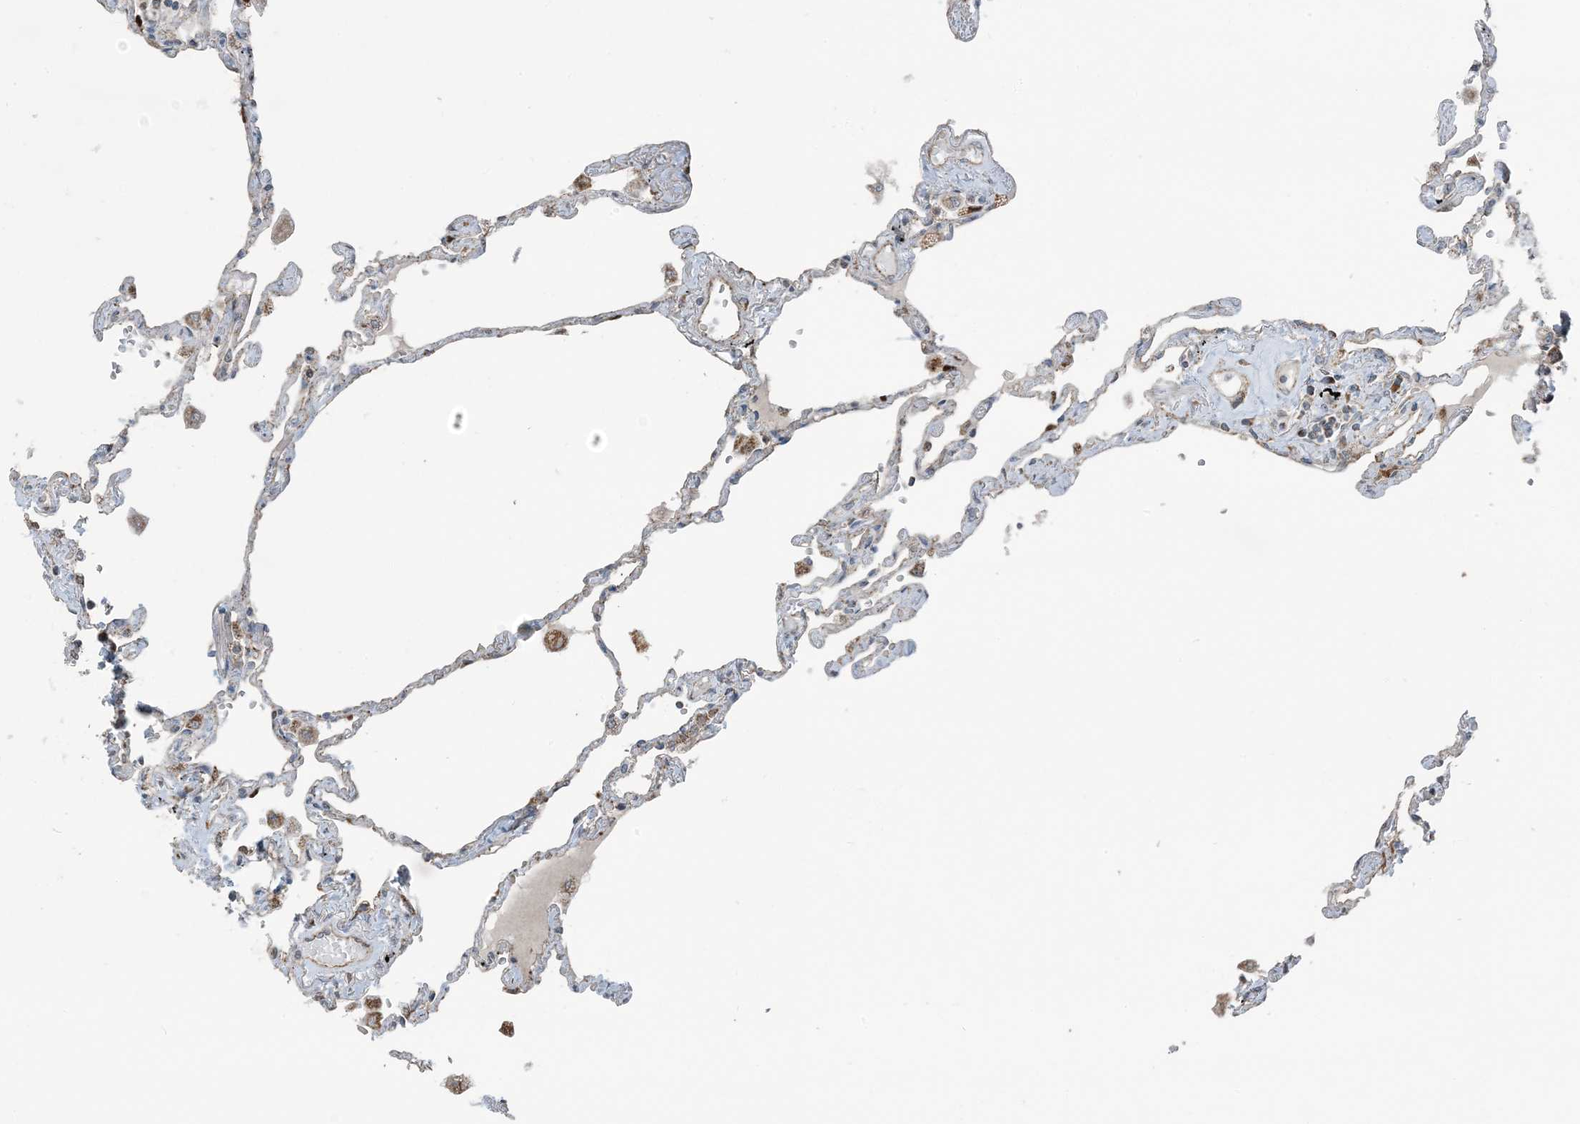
{"staining": {"intensity": "moderate", "quantity": "<25%", "location": "cytoplasmic/membranous"}, "tissue": "lung", "cell_type": "Alveolar cells", "image_type": "normal", "snomed": [{"axis": "morphology", "description": "Normal tissue, NOS"}, {"axis": "topography", "description": "Lung"}], "caption": "Brown immunohistochemical staining in benign lung demonstrates moderate cytoplasmic/membranous staining in approximately <25% of alveolar cells.", "gene": "PILRB", "patient": {"sex": "female", "age": 67}}